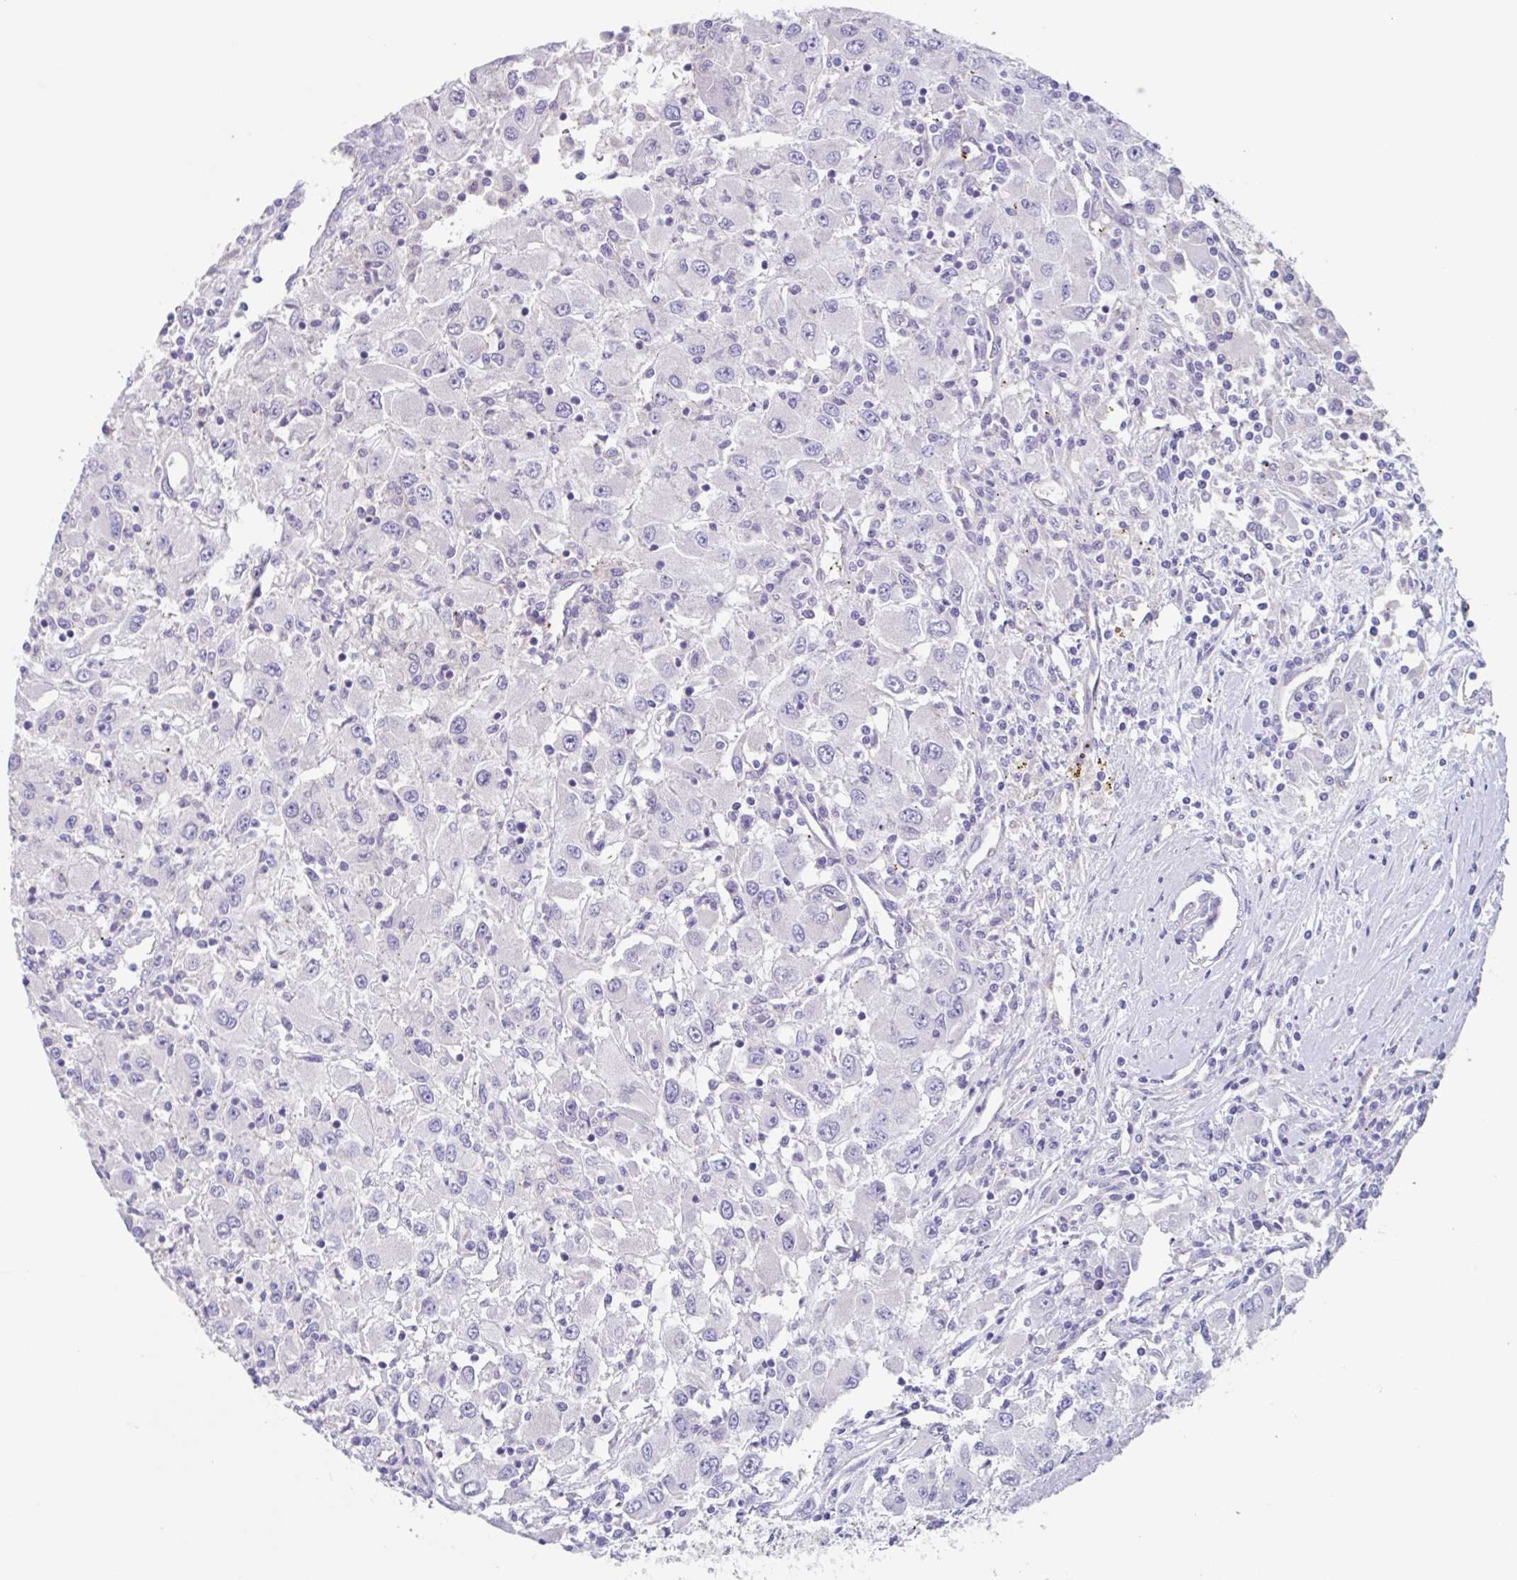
{"staining": {"intensity": "negative", "quantity": "none", "location": "none"}, "tissue": "renal cancer", "cell_type": "Tumor cells", "image_type": "cancer", "snomed": [{"axis": "morphology", "description": "Adenocarcinoma, NOS"}, {"axis": "topography", "description": "Kidney"}], "caption": "This is an IHC histopathology image of human renal cancer. There is no expression in tumor cells.", "gene": "EHD4", "patient": {"sex": "female", "age": 67}}